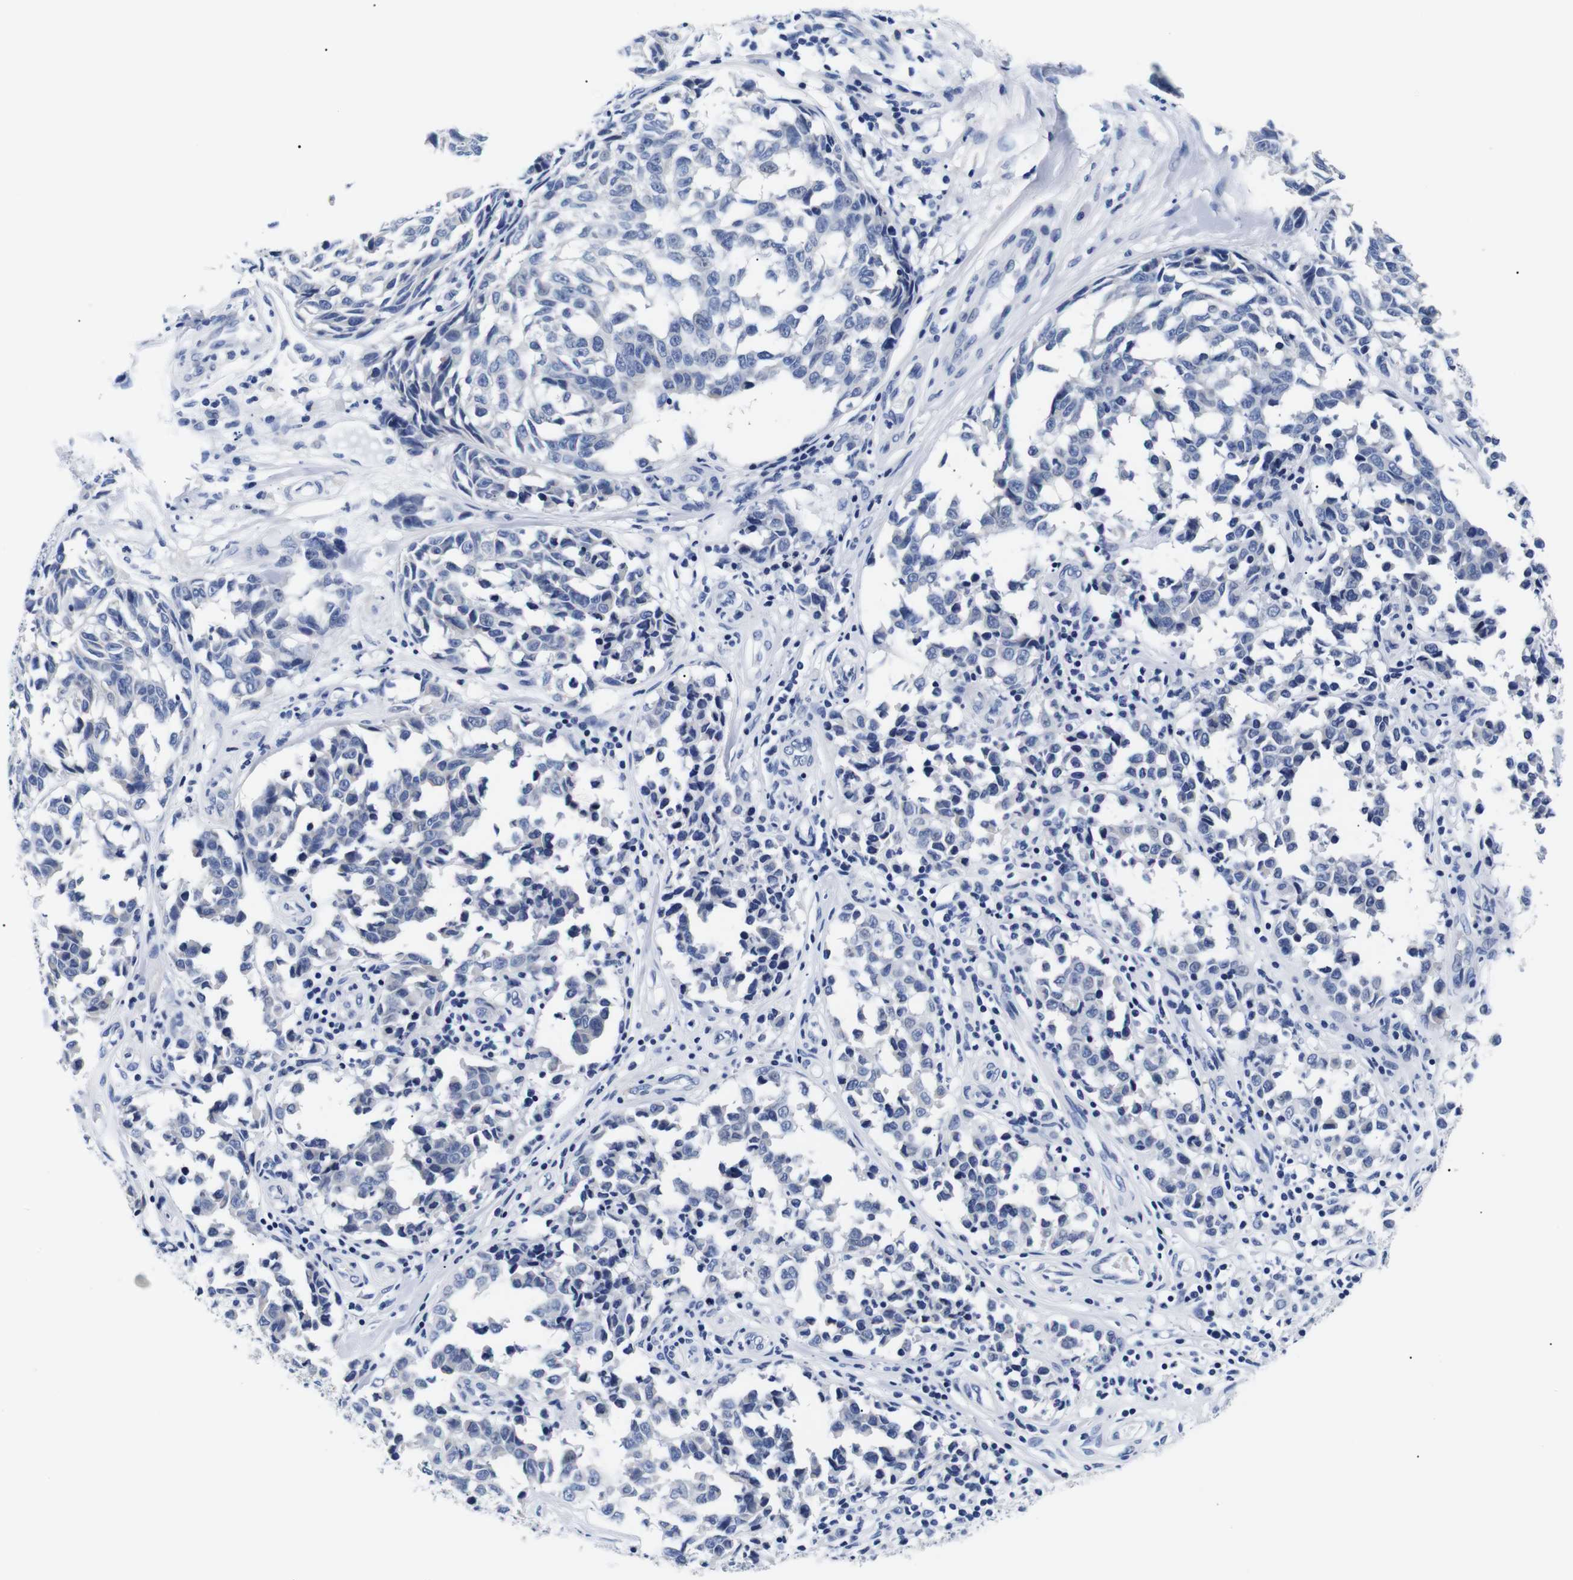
{"staining": {"intensity": "negative", "quantity": "none", "location": "none"}, "tissue": "melanoma", "cell_type": "Tumor cells", "image_type": "cancer", "snomed": [{"axis": "morphology", "description": "Malignant melanoma, NOS"}, {"axis": "topography", "description": "Skin"}], "caption": "Tumor cells are negative for brown protein staining in melanoma.", "gene": "GAP43", "patient": {"sex": "female", "age": 64}}